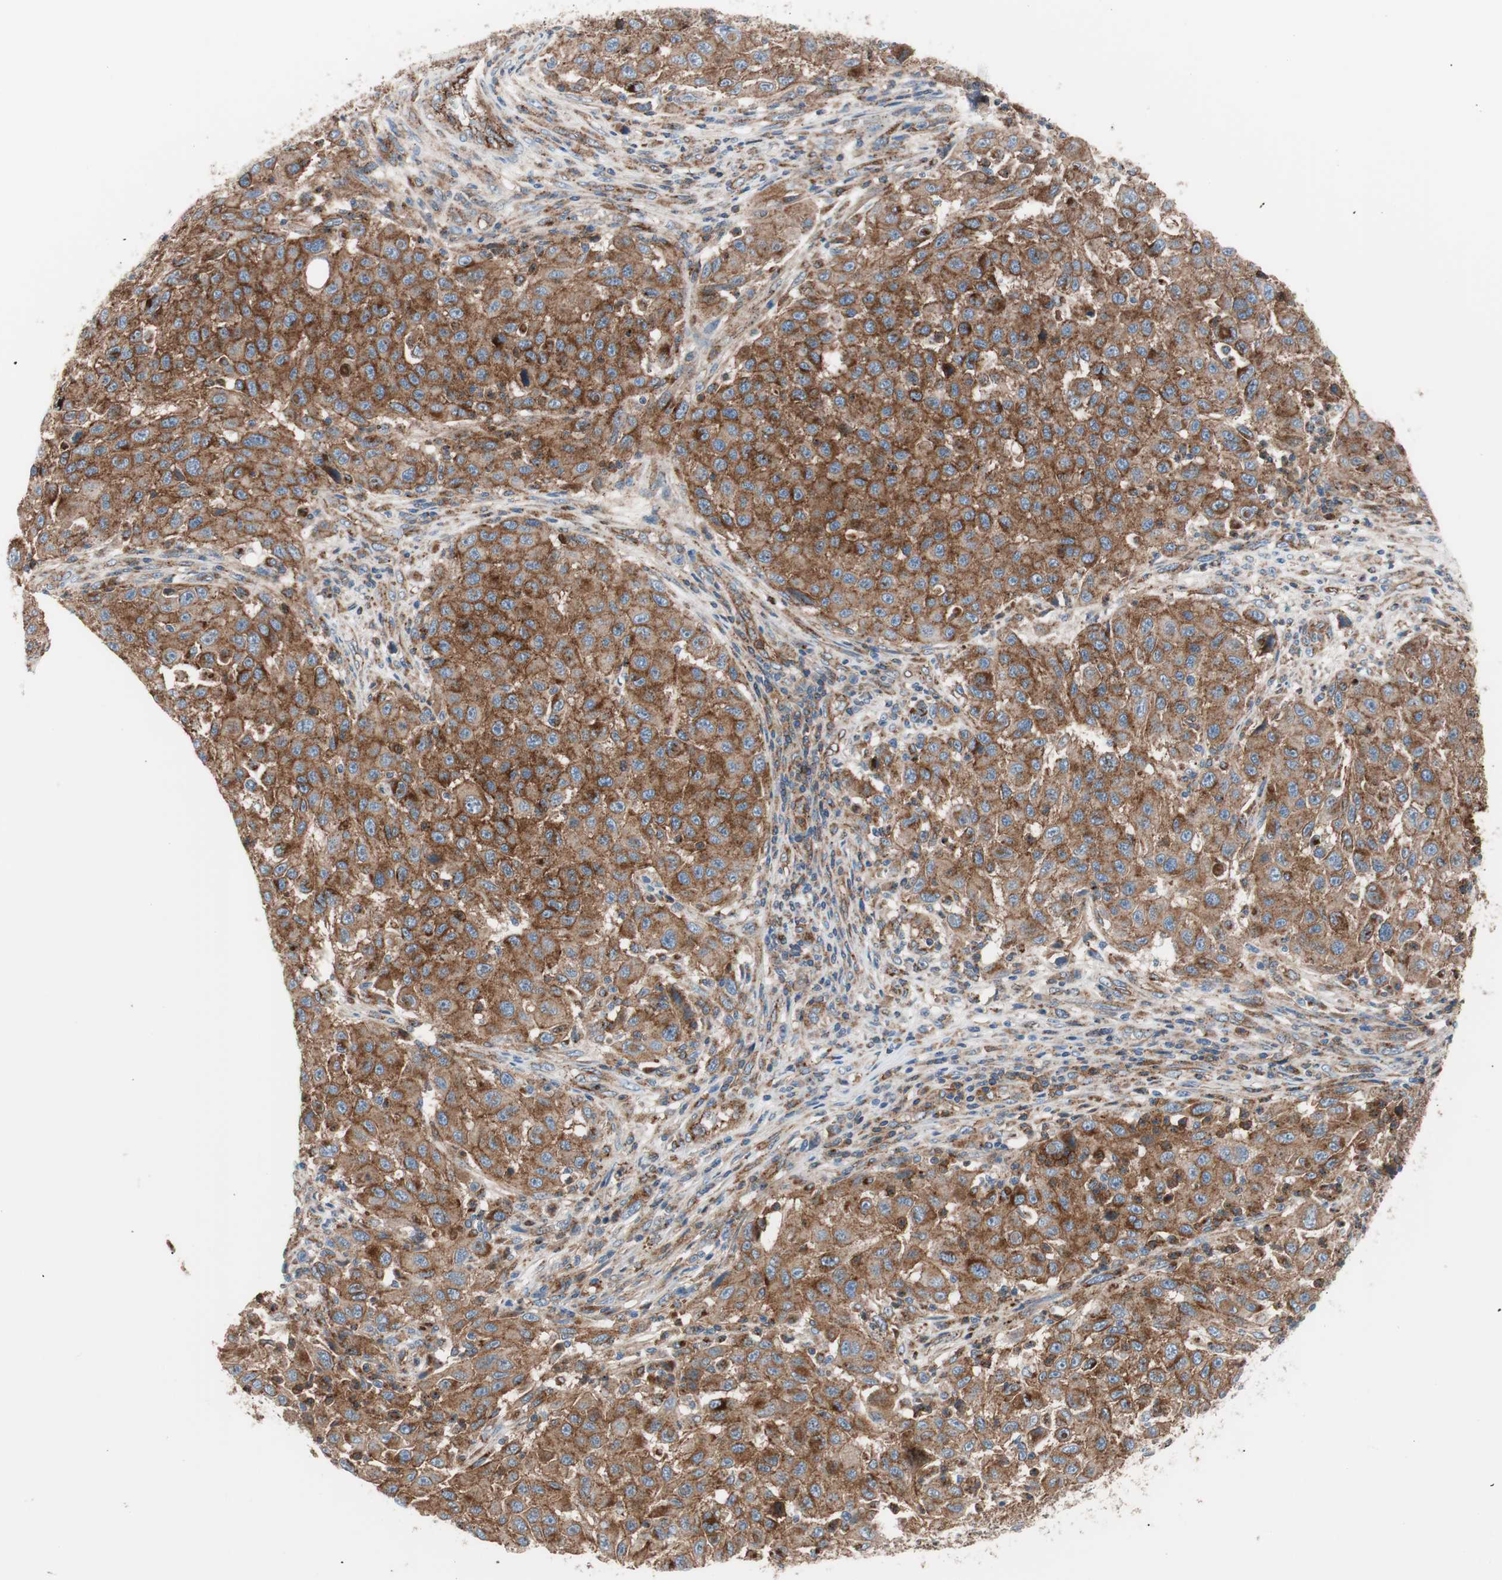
{"staining": {"intensity": "strong", "quantity": ">75%", "location": "cytoplasmic/membranous"}, "tissue": "melanoma", "cell_type": "Tumor cells", "image_type": "cancer", "snomed": [{"axis": "morphology", "description": "Malignant melanoma, Metastatic site"}, {"axis": "topography", "description": "Lymph node"}], "caption": "Immunohistochemical staining of melanoma exhibits high levels of strong cytoplasmic/membranous protein expression in about >75% of tumor cells. Using DAB (3,3'-diaminobenzidine) (brown) and hematoxylin (blue) stains, captured at high magnification using brightfield microscopy.", "gene": "FLOT2", "patient": {"sex": "male", "age": 61}}